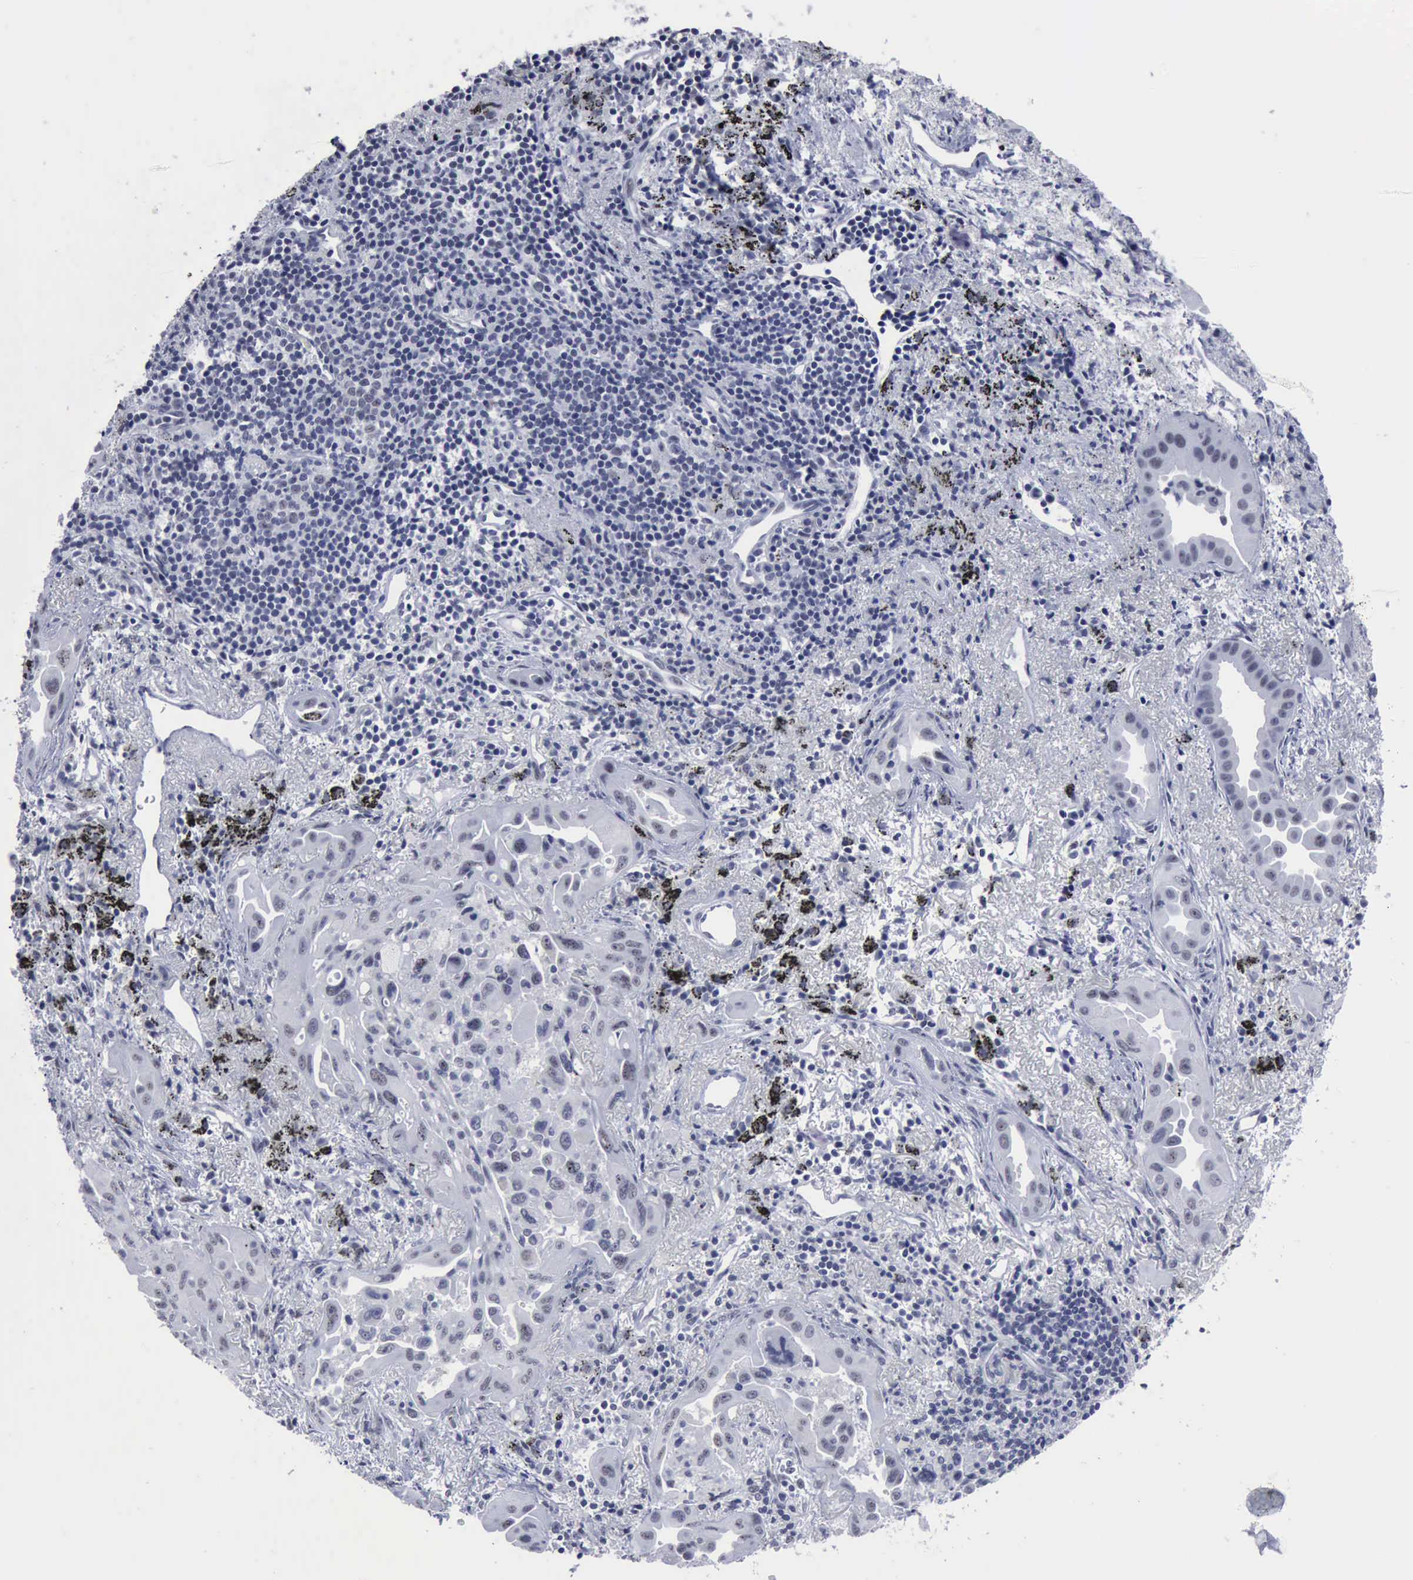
{"staining": {"intensity": "negative", "quantity": "none", "location": "none"}, "tissue": "lung cancer", "cell_type": "Tumor cells", "image_type": "cancer", "snomed": [{"axis": "morphology", "description": "Adenocarcinoma, NOS"}, {"axis": "topography", "description": "Lung"}], "caption": "DAB (3,3'-diaminobenzidine) immunohistochemical staining of human lung adenocarcinoma demonstrates no significant expression in tumor cells. (DAB immunohistochemistry visualized using brightfield microscopy, high magnification).", "gene": "BRD1", "patient": {"sex": "male", "age": 68}}